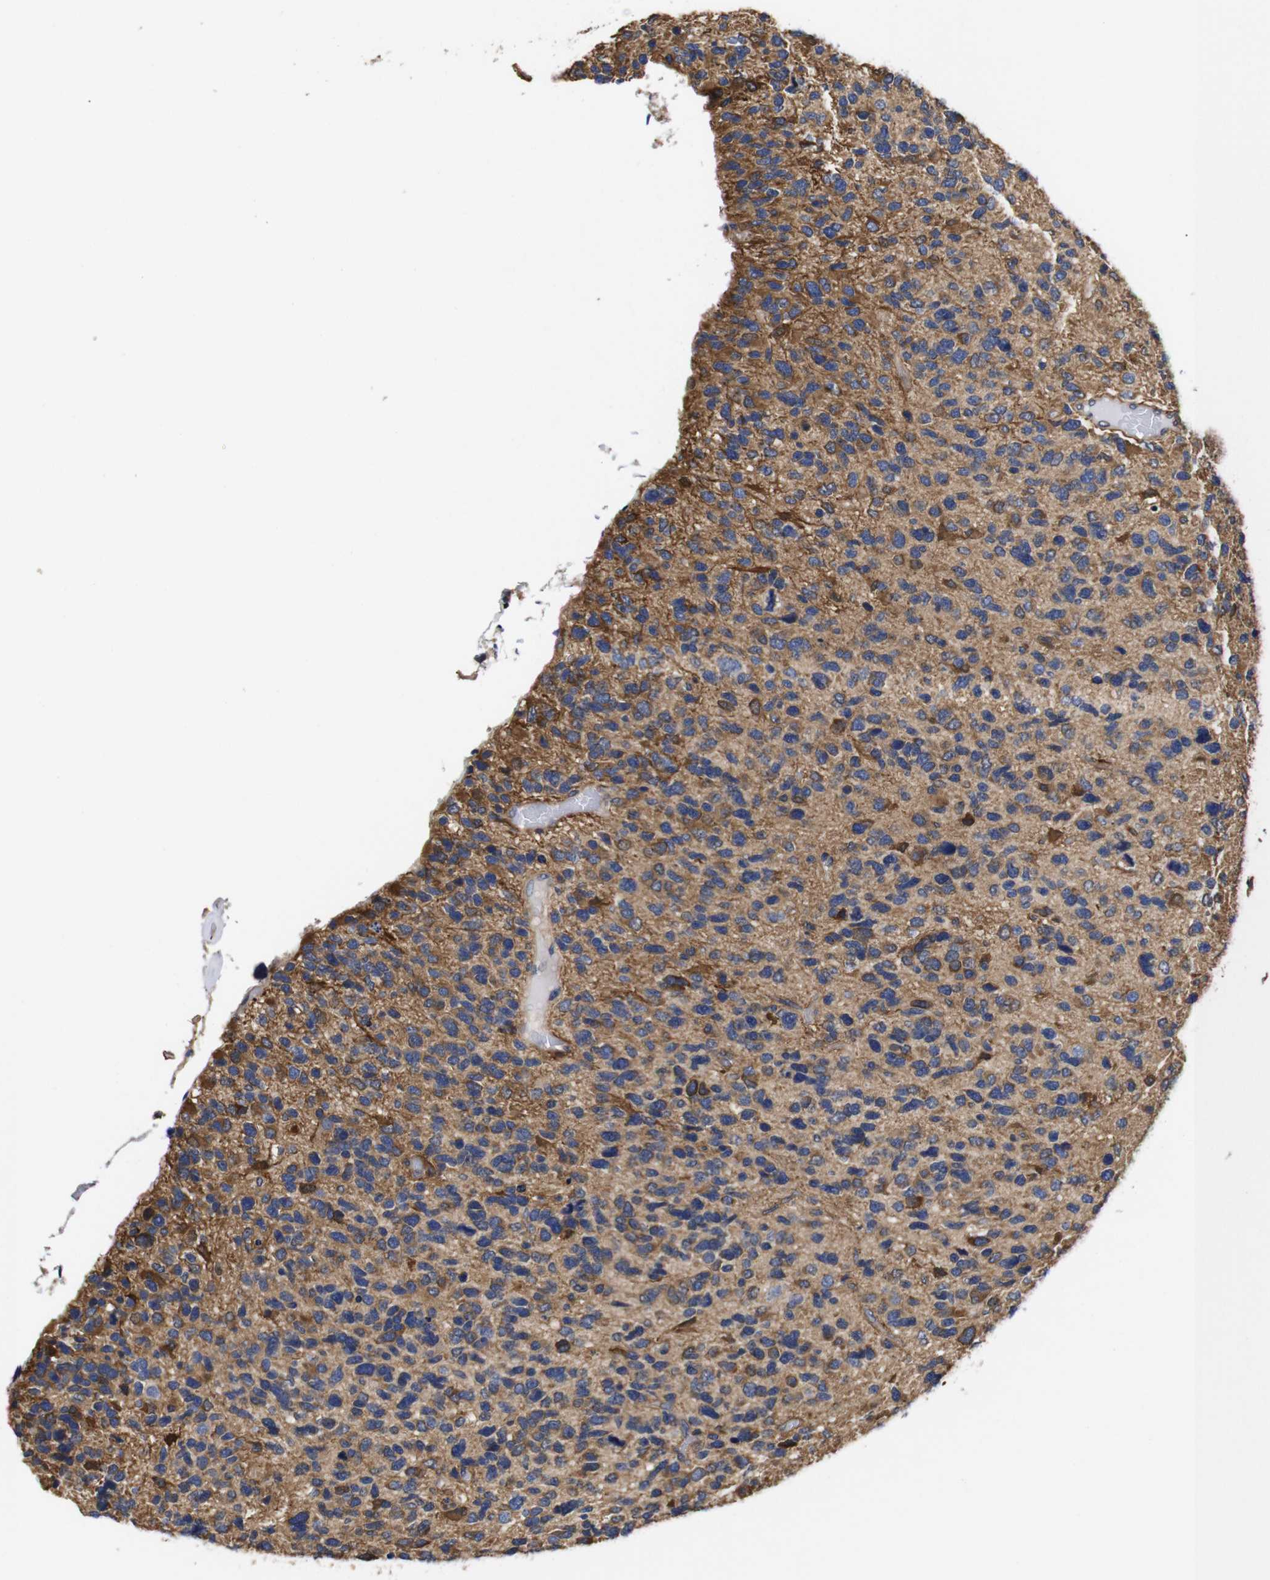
{"staining": {"intensity": "strong", "quantity": "25%-75%", "location": "cytoplasmic/membranous"}, "tissue": "glioma", "cell_type": "Tumor cells", "image_type": "cancer", "snomed": [{"axis": "morphology", "description": "Glioma, malignant, High grade"}, {"axis": "topography", "description": "Brain"}], "caption": "The image exhibits immunohistochemical staining of glioma. There is strong cytoplasmic/membranous staining is appreciated in about 25%-75% of tumor cells.", "gene": "LRRCC1", "patient": {"sex": "female", "age": 58}}